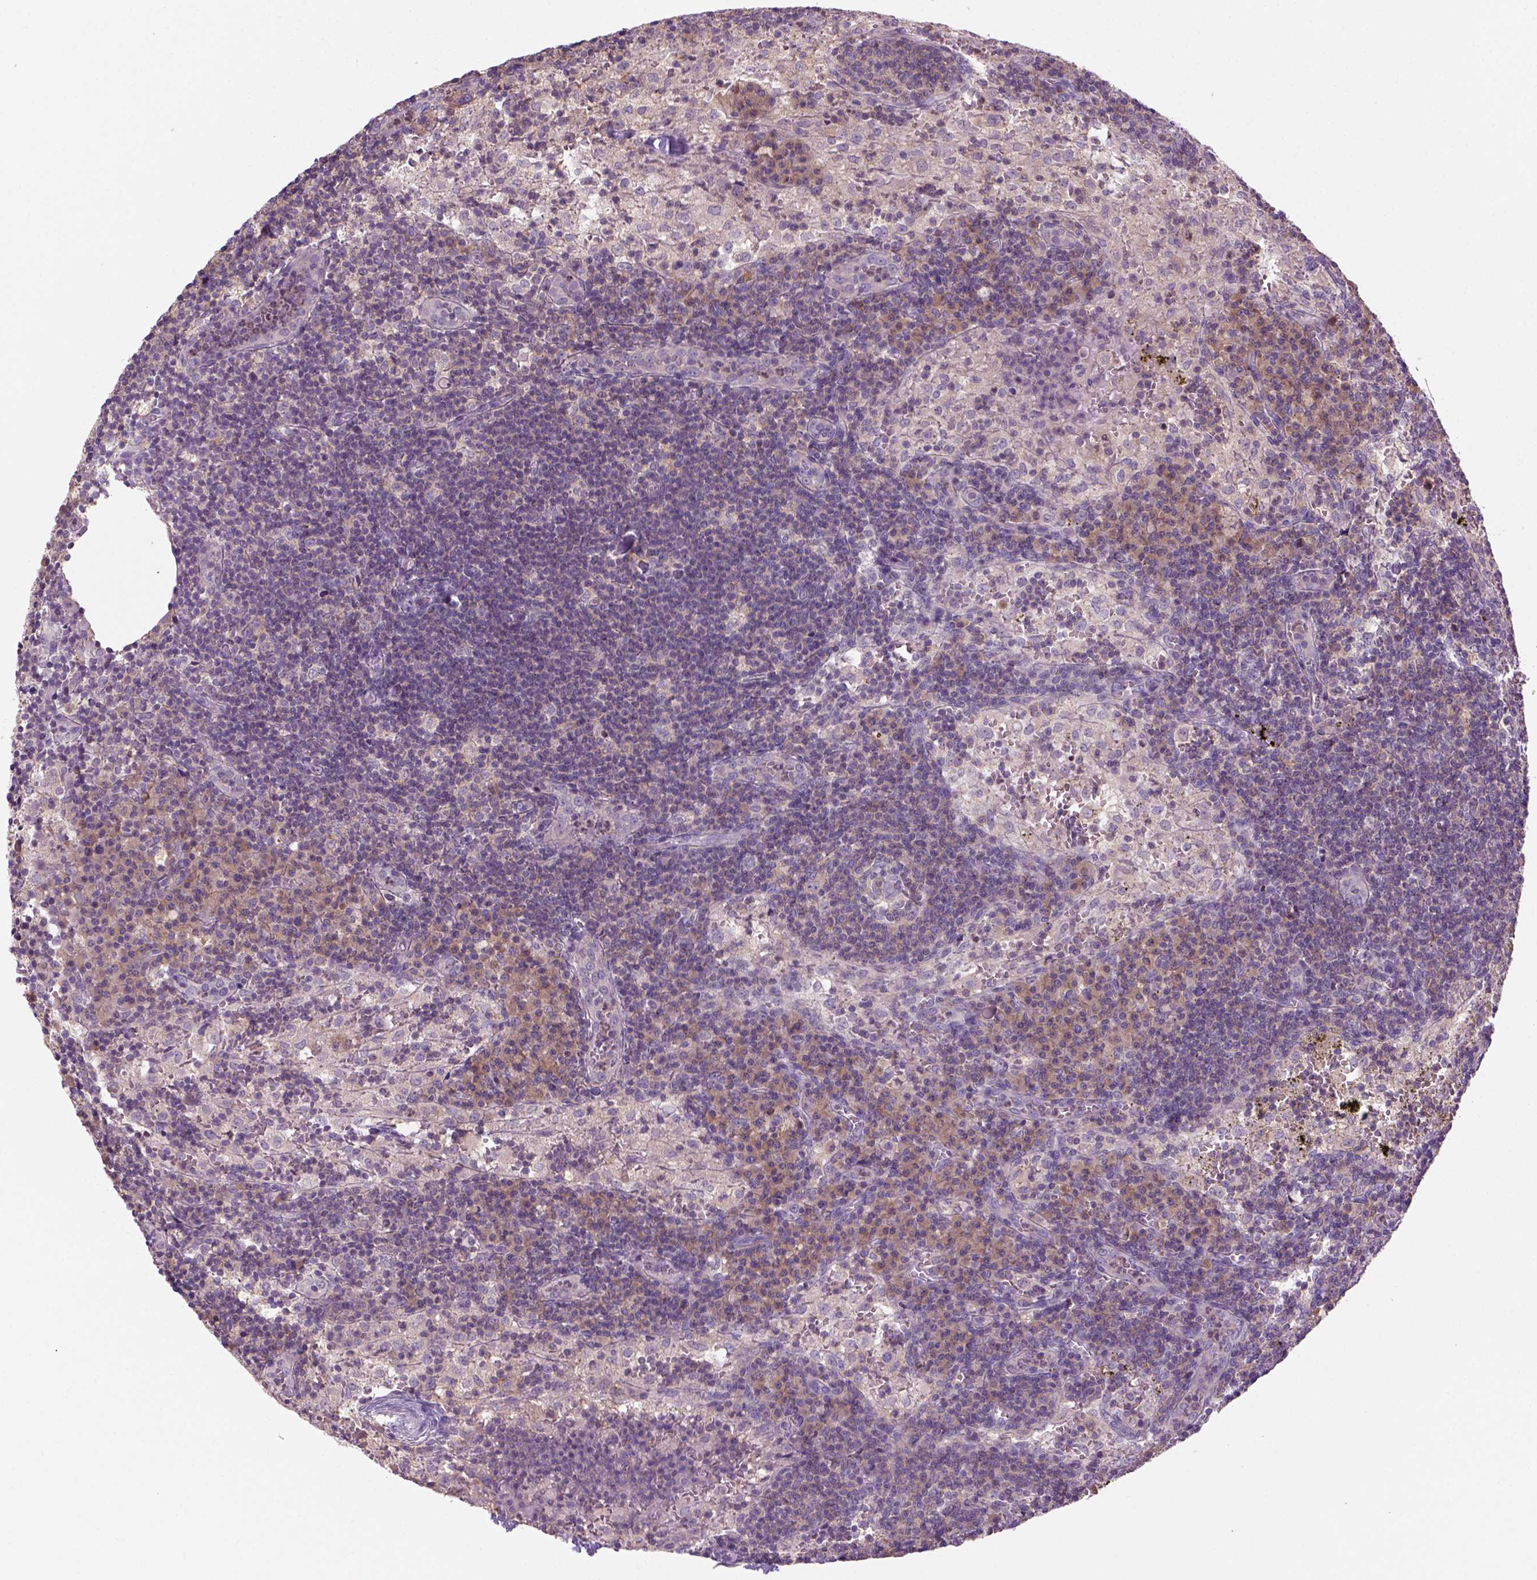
{"staining": {"intensity": "negative", "quantity": "none", "location": "none"}, "tissue": "lymph node", "cell_type": "Germinal center cells", "image_type": "normal", "snomed": [{"axis": "morphology", "description": "Normal tissue, NOS"}, {"axis": "topography", "description": "Lymph node"}], "caption": "This is a photomicrograph of immunohistochemistry staining of benign lymph node, which shows no positivity in germinal center cells. (DAB (3,3'-diaminobenzidine) IHC, high magnification).", "gene": "GOT1", "patient": {"sex": "male", "age": 62}}